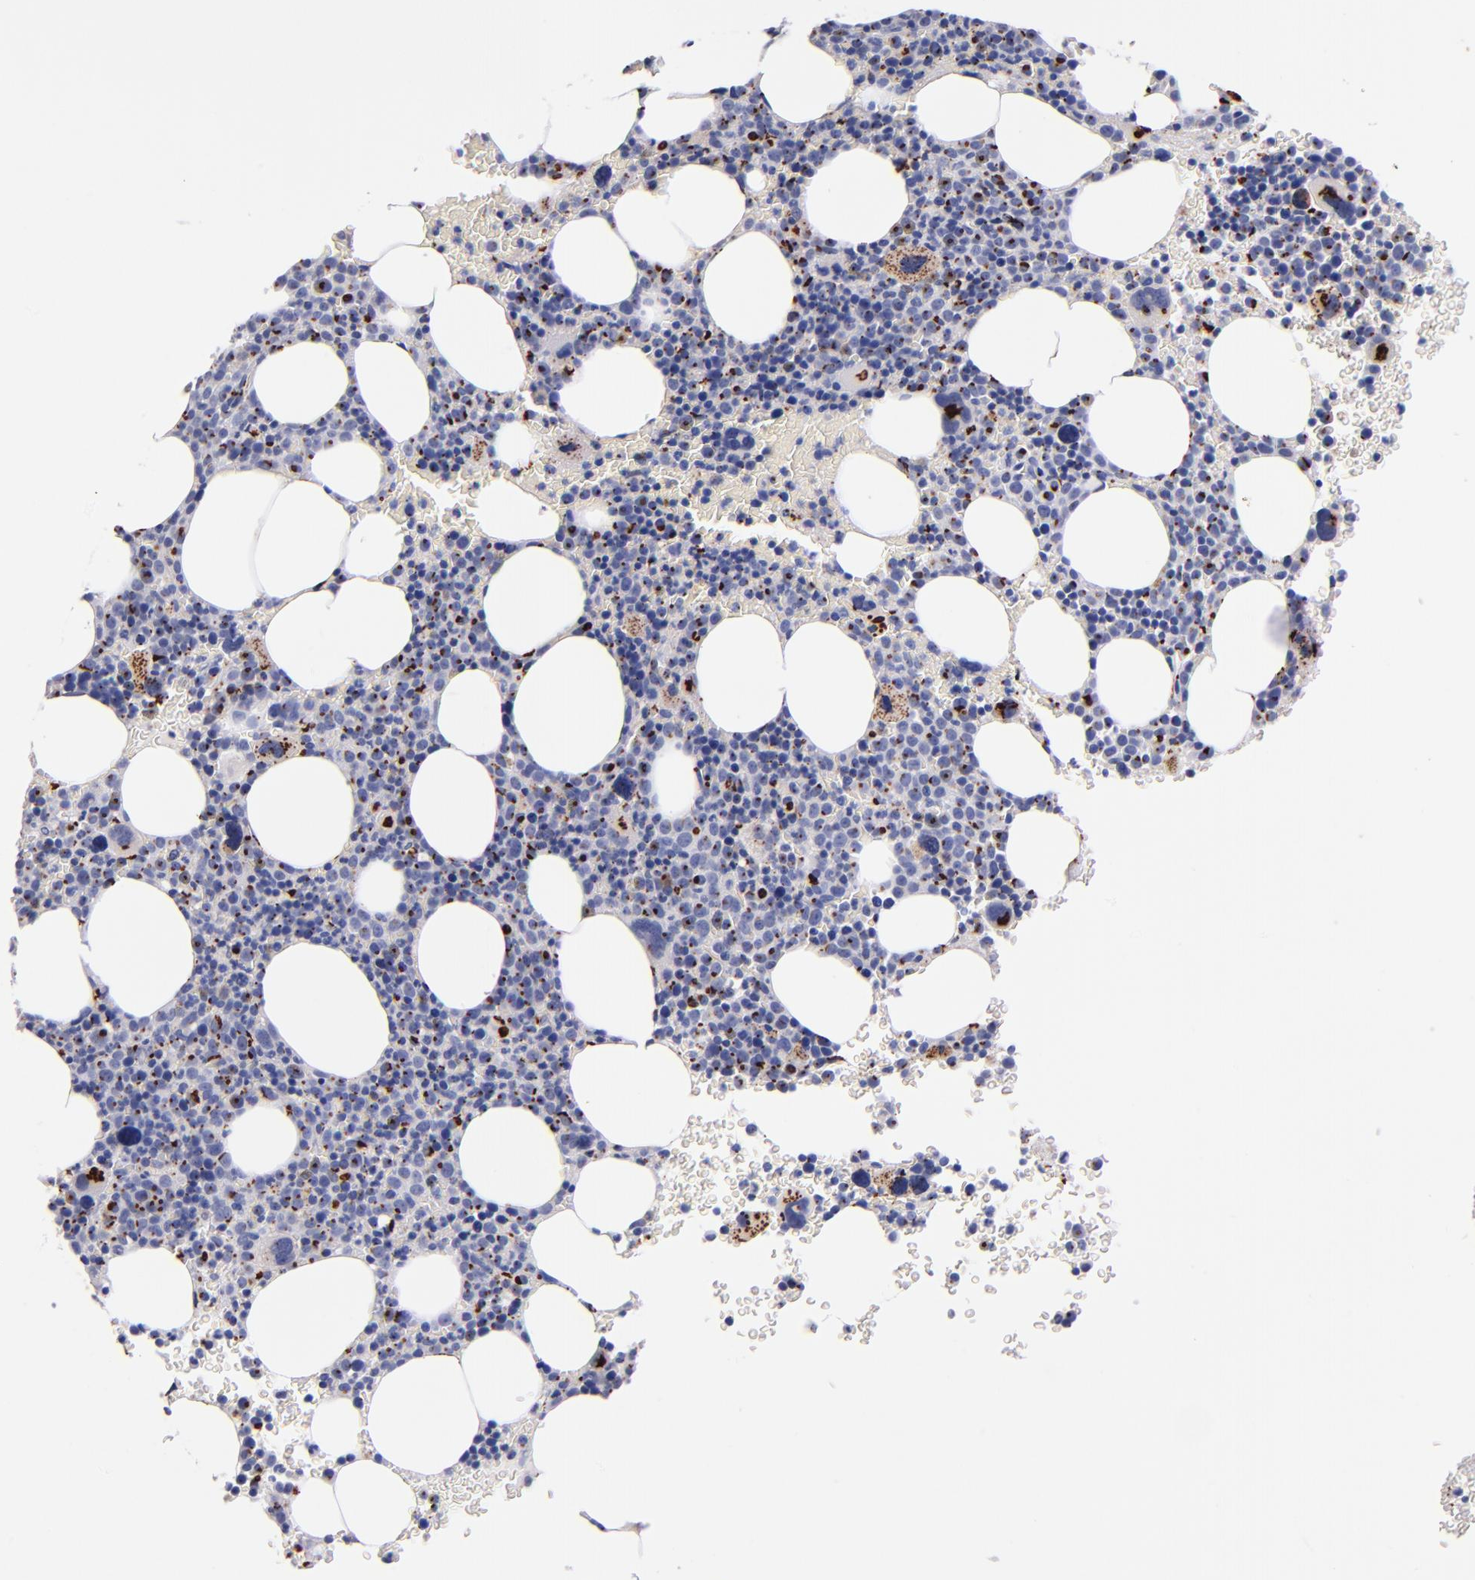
{"staining": {"intensity": "strong", "quantity": "25%-75%", "location": "cytoplasmic/membranous,nuclear"}, "tissue": "bone marrow", "cell_type": "Hematopoietic cells", "image_type": "normal", "snomed": [{"axis": "morphology", "description": "Normal tissue, NOS"}, {"axis": "topography", "description": "Bone marrow"}], "caption": "The micrograph exhibits a brown stain indicating the presence of a protein in the cytoplasmic/membranous,nuclear of hematopoietic cells in bone marrow. (Brightfield microscopy of DAB IHC at high magnification).", "gene": "GOLIM4", "patient": {"sex": "male", "age": 68}}